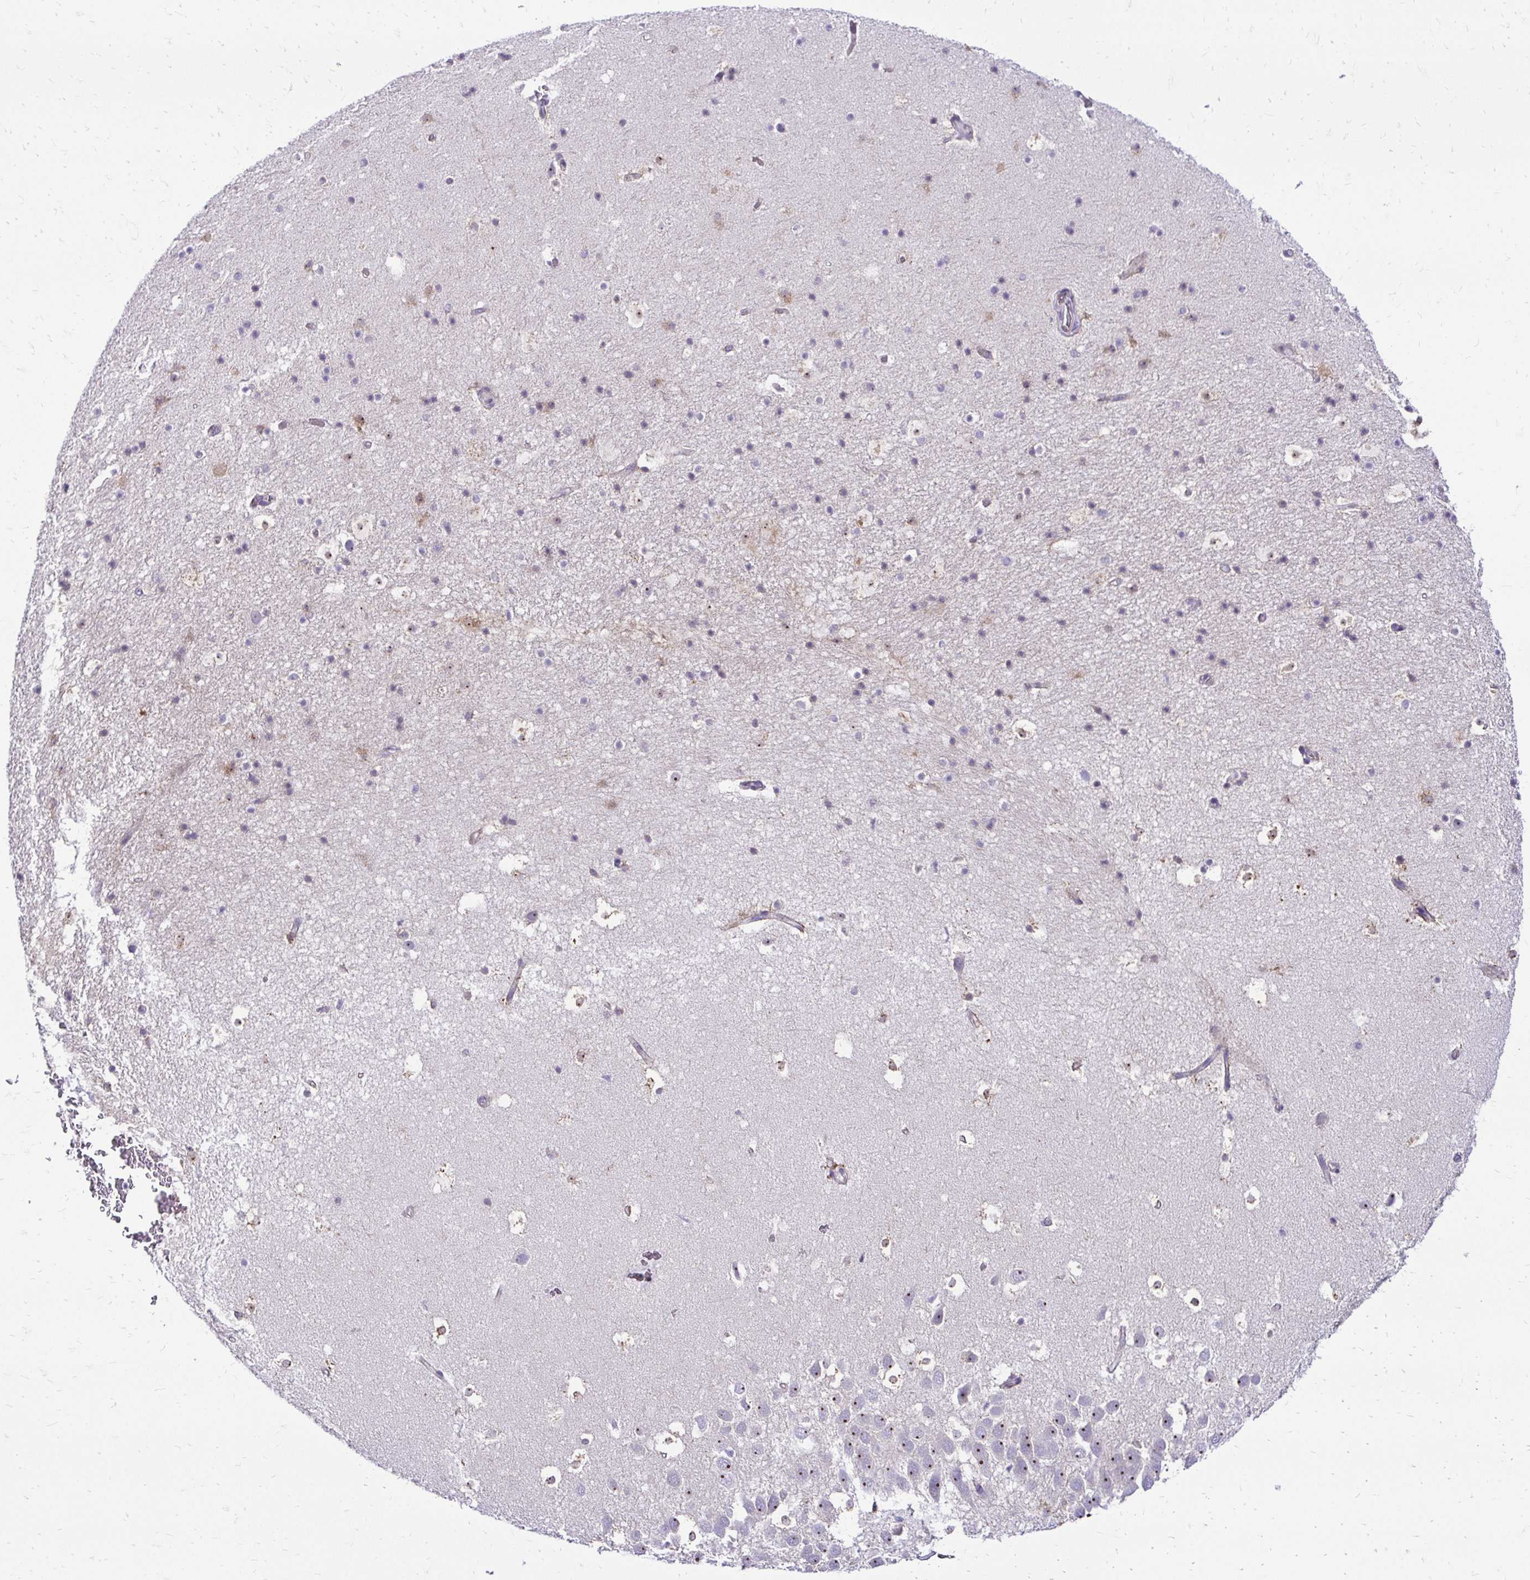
{"staining": {"intensity": "negative", "quantity": "none", "location": "none"}, "tissue": "hippocampus", "cell_type": "Glial cells", "image_type": "normal", "snomed": [{"axis": "morphology", "description": "Normal tissue, NOS"}, {"axis": "topography", "description": "Hippocampus"}], "caption": "DAB immunohistochemical staining of unremarkable human hippocampus demonstrates no significant positivity in glial cells. (Brightfield microscopy of DAB (3,3'-diaminobenzidine) immunohistochemistry at high magnification).", "gene": "NIFK", "patient": {"sex": "male", "age": 26}}